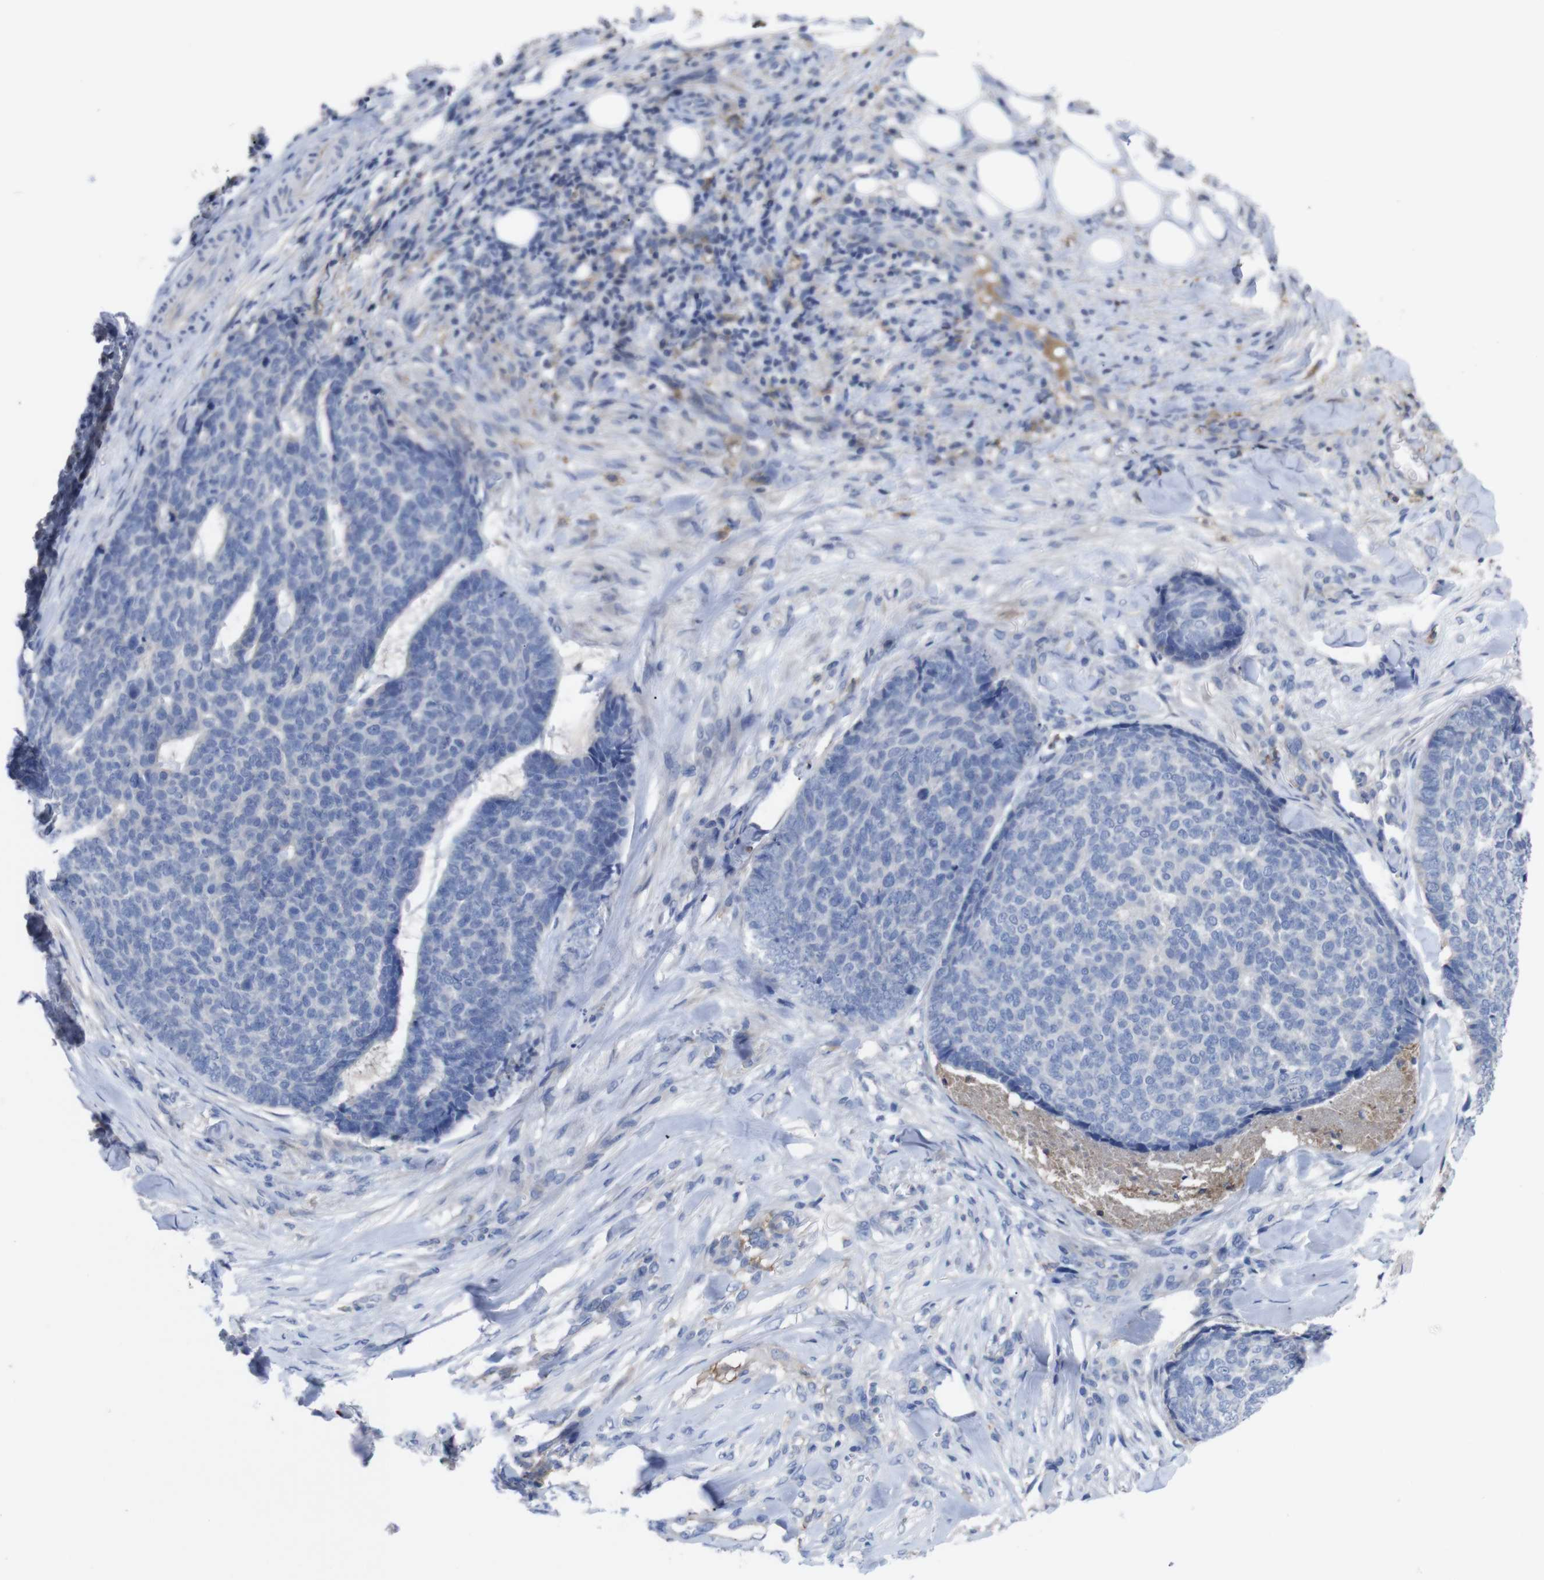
{"staining": {"intensity": "negative", "quantity": "none", "location": "none"}, "tissue": "skin cancer", "cell_type": "Tumor cells", "image_type": "cancer", "snomed": [{"axis": "morphology", "description": "Basal cell carcinoma"}, {"axis": "topography", "description": "Skin"}], "caption": "High power microscopy micrograph of an immunohistochemistry (IHC) histopathology image of skin cancer (basal cell carcinoma), revealing no significant staining in tumor cells.", "gene": "C5AR1", "patient": {"sex": "male", "age": 84}}